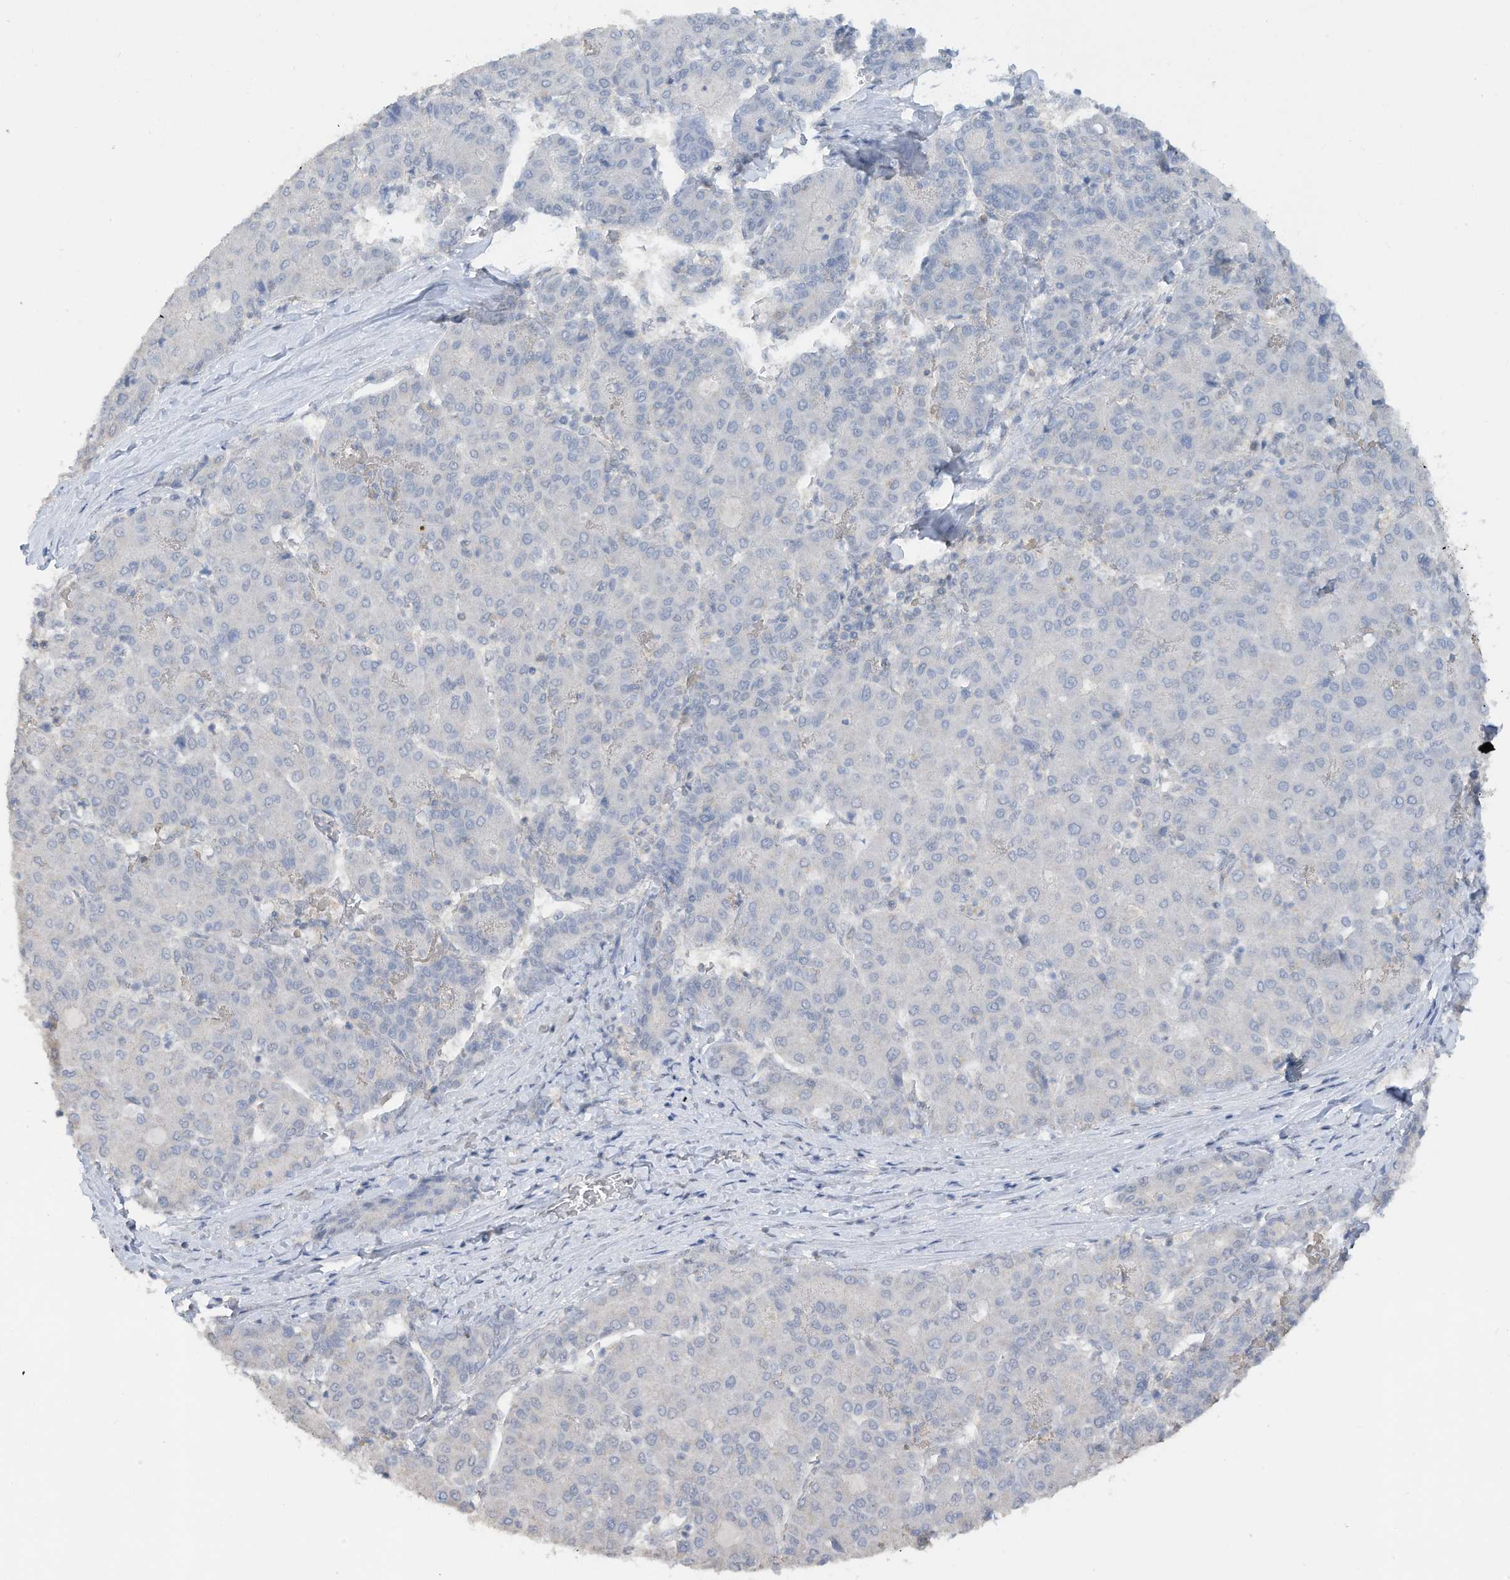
{"staining": {"intensity": "negative", "quantity": "none", "location": "none"}, "tissue": "liver cancer", "cell_type": "Tumor cells", "image_type": "cancer", "snomed": [{"axis": "morphology", "description": "Carcinoma, Hepatocellular, NOS"}, {"axis": "topography", "description": "Liver"}], "caption": "High power microscopy image of an immunohistochemistry image of liver cancer (hepatocellular carcinoma), revealing no significant staining in tumor cells.", "gene": "HAS3", "patient": {"sex": "male", "age": 65}}